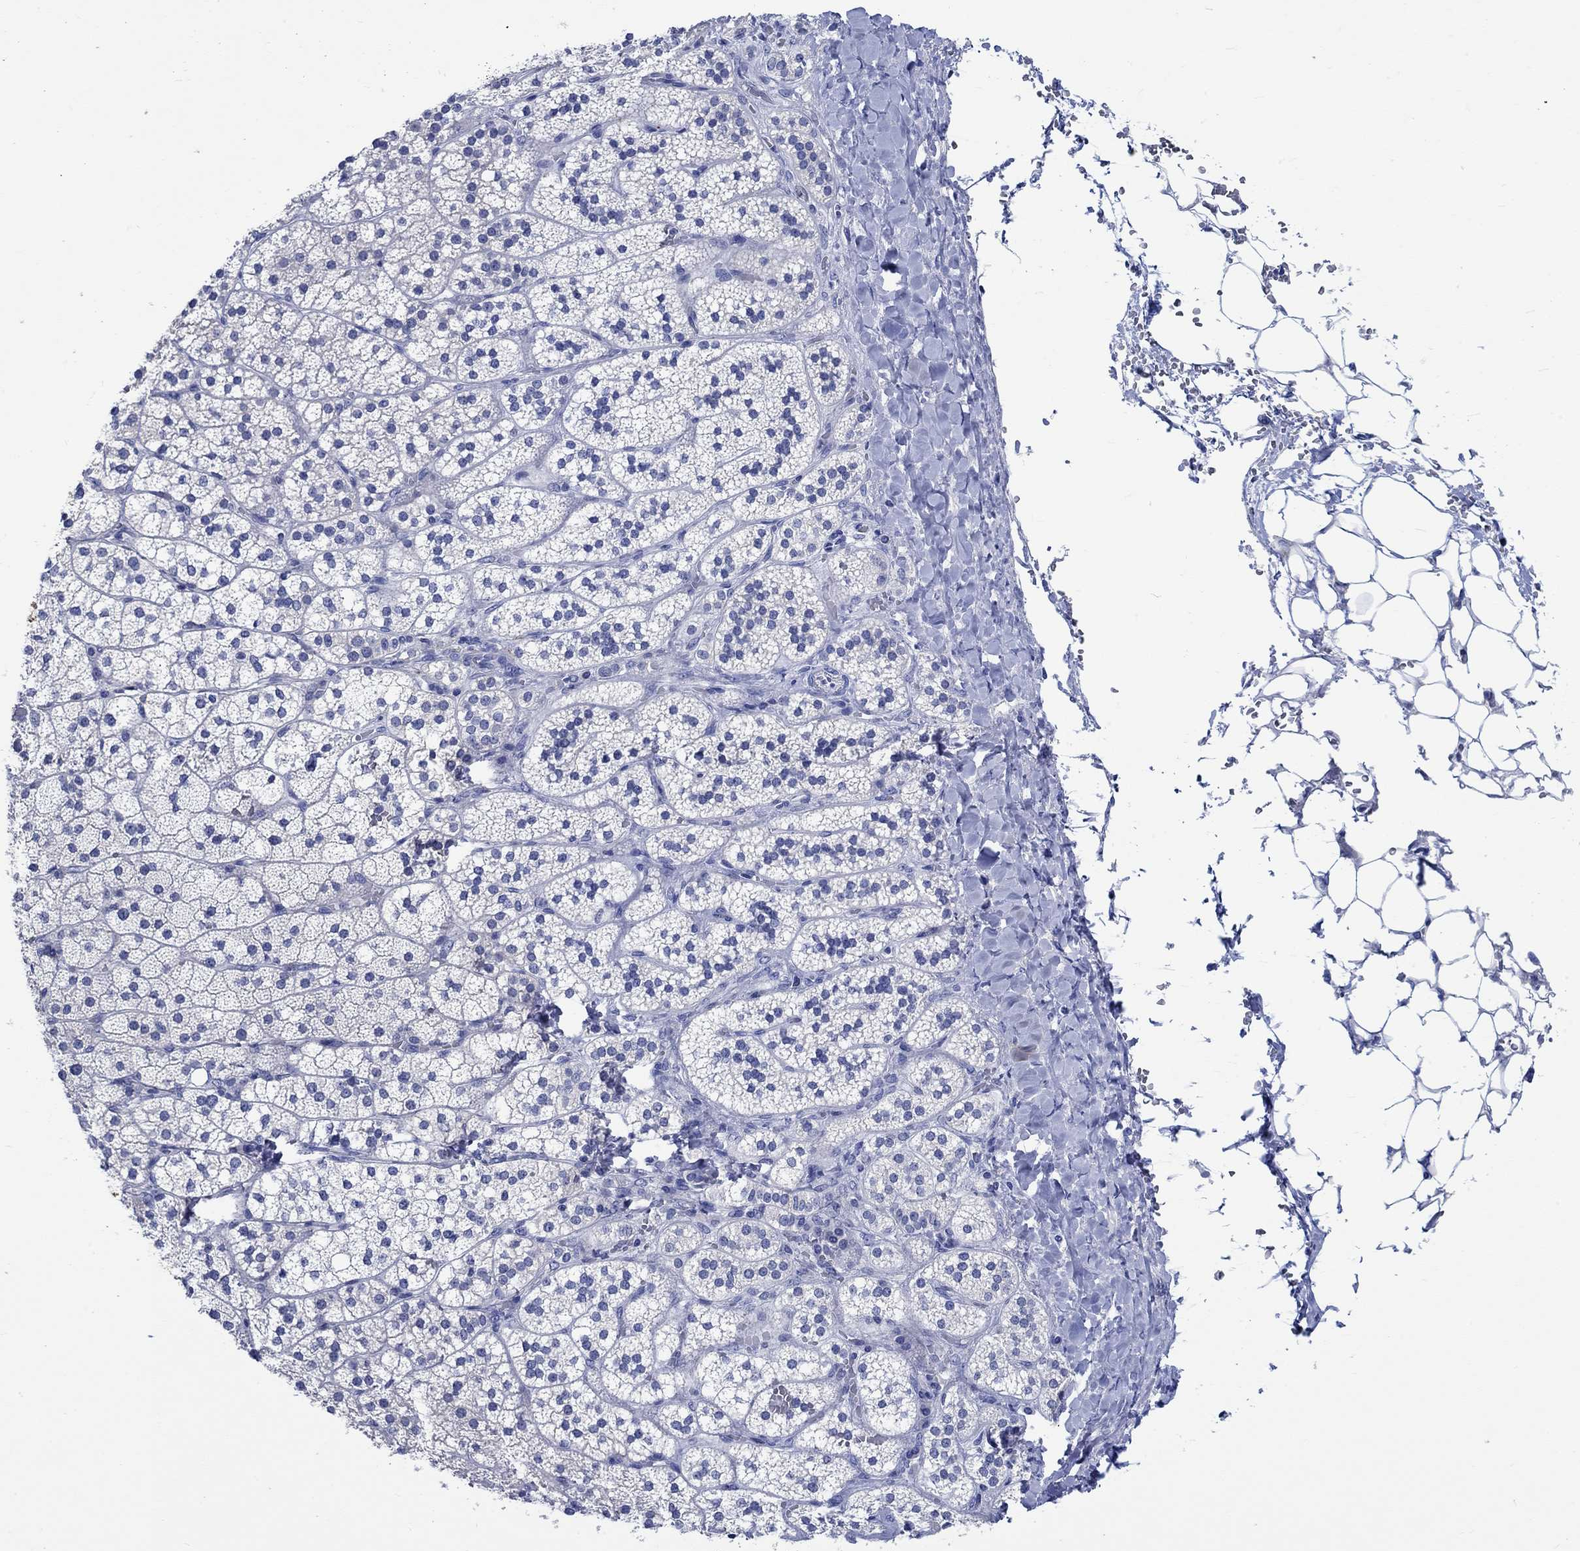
{"staining": {"intensity": "strong", "quantity": "25%-75%", "location": "cytoplasmic/membranous"}, "tissue": "adrenal gland", "cell_type": "Glandular cells", "image_type": "normal", "snomed": [{"axis": "morphology", "description": "Normal tissue, NOS"}, {"axis": "topography", "description": "Adrenal gland"}], "caption": "About 25%-75% of glandular cells in unremarkable human adrenal gland show strong cytoplasmic/membranous protein expression as visualized by brown immunohistochemical staining.", "gene": "PTPRN2", "patient": {"sex": "male", "age": 53}}